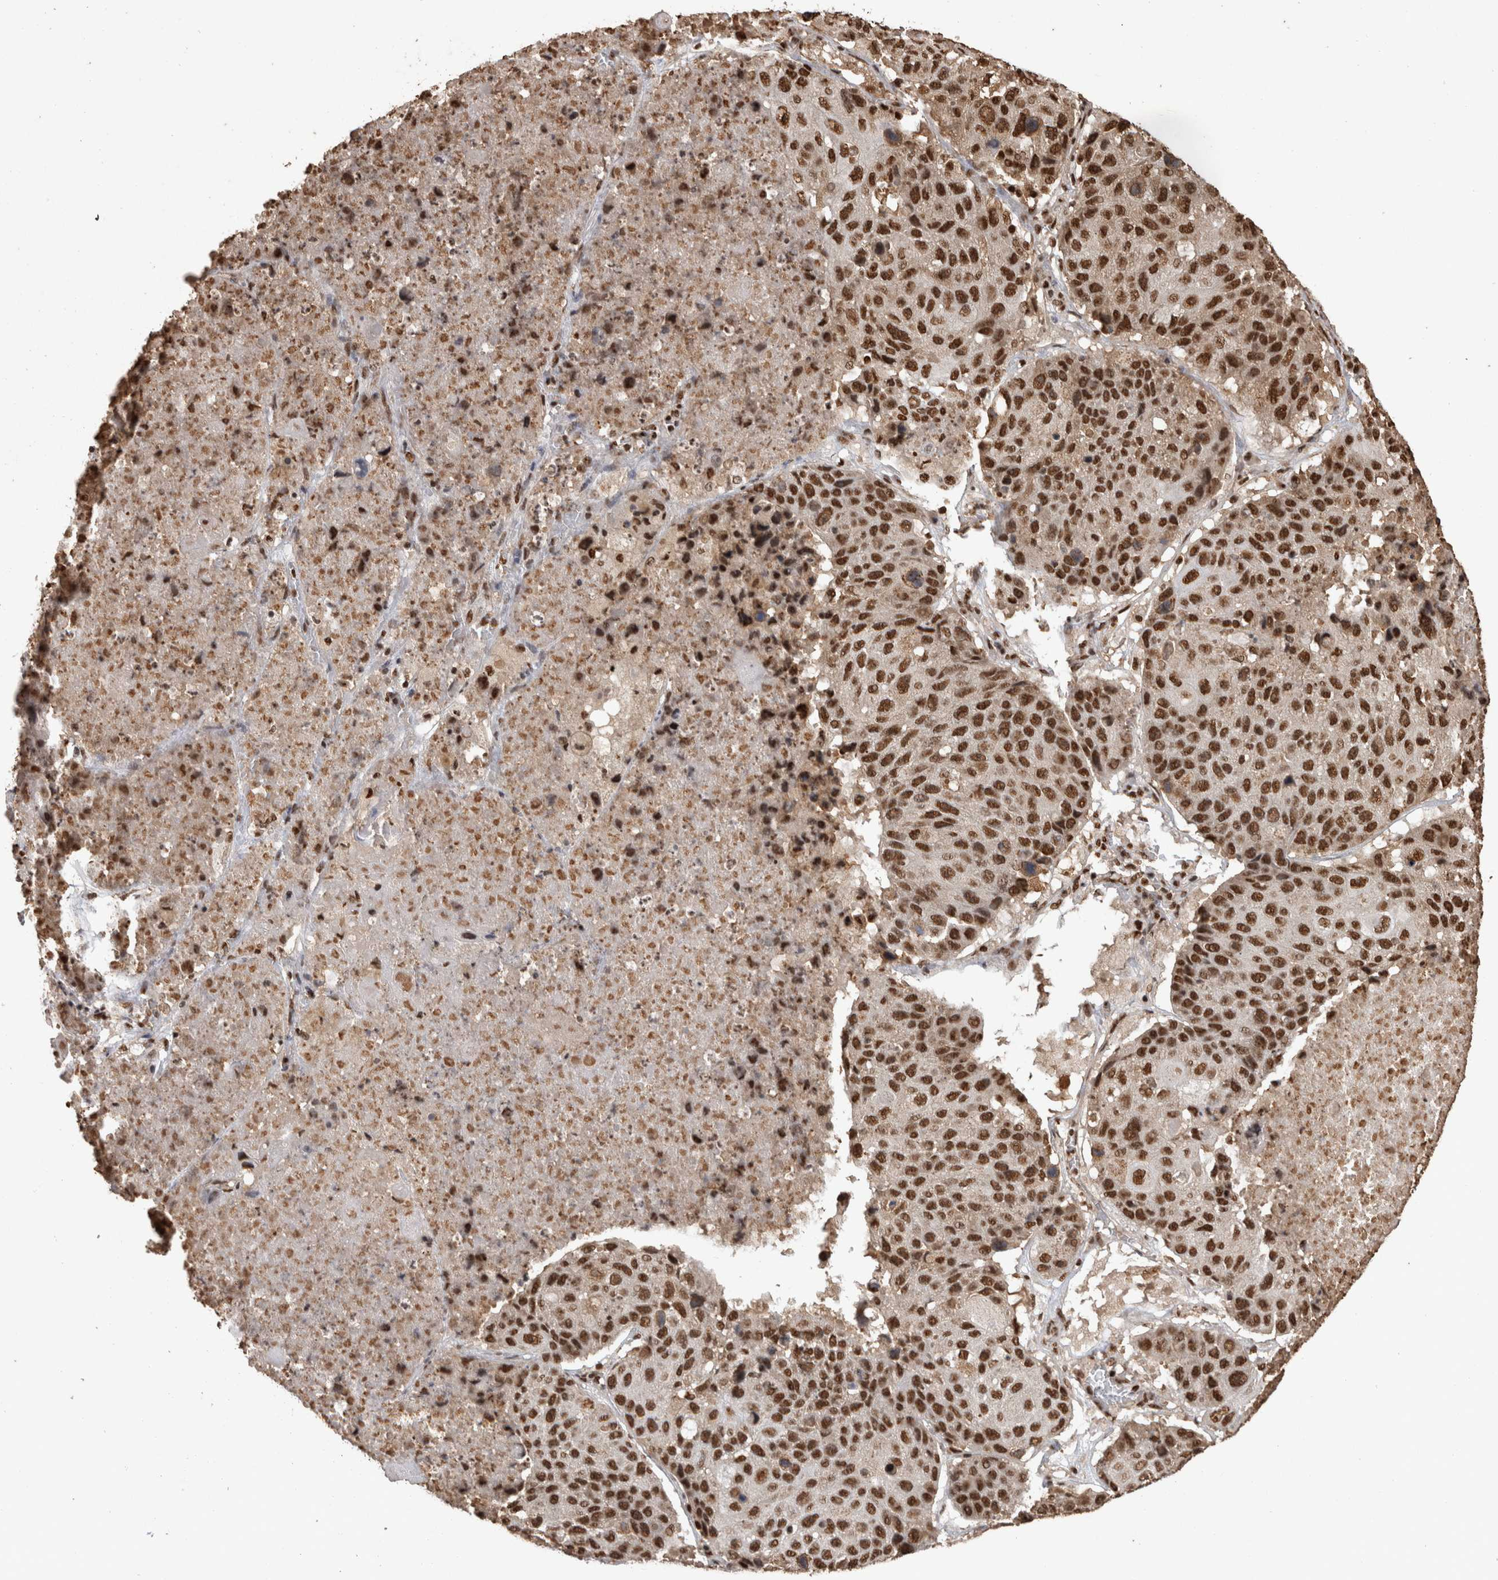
{"staining": {"intensity": "strong", "quantity": ">75%", "location": "nuclear"}, "tissue": "lung cancer", "cell_type": "Tumor cells", "image_type": "cancer", "snomed": [{"axis": "morphology", "description": "Squamous cell carcinoma, NOS"}, {"axis": "topography", "description": "Lung"}], "caption": "Immunohistochemistry histopathology image of squamous cell carcinoma (lung) stained for a protein (brown), which reveals high levels of strong nuclear positivity in about >75% of tumor cells.", "gene": "RAD50", "patient": {"sex": "male", "age": 61}}